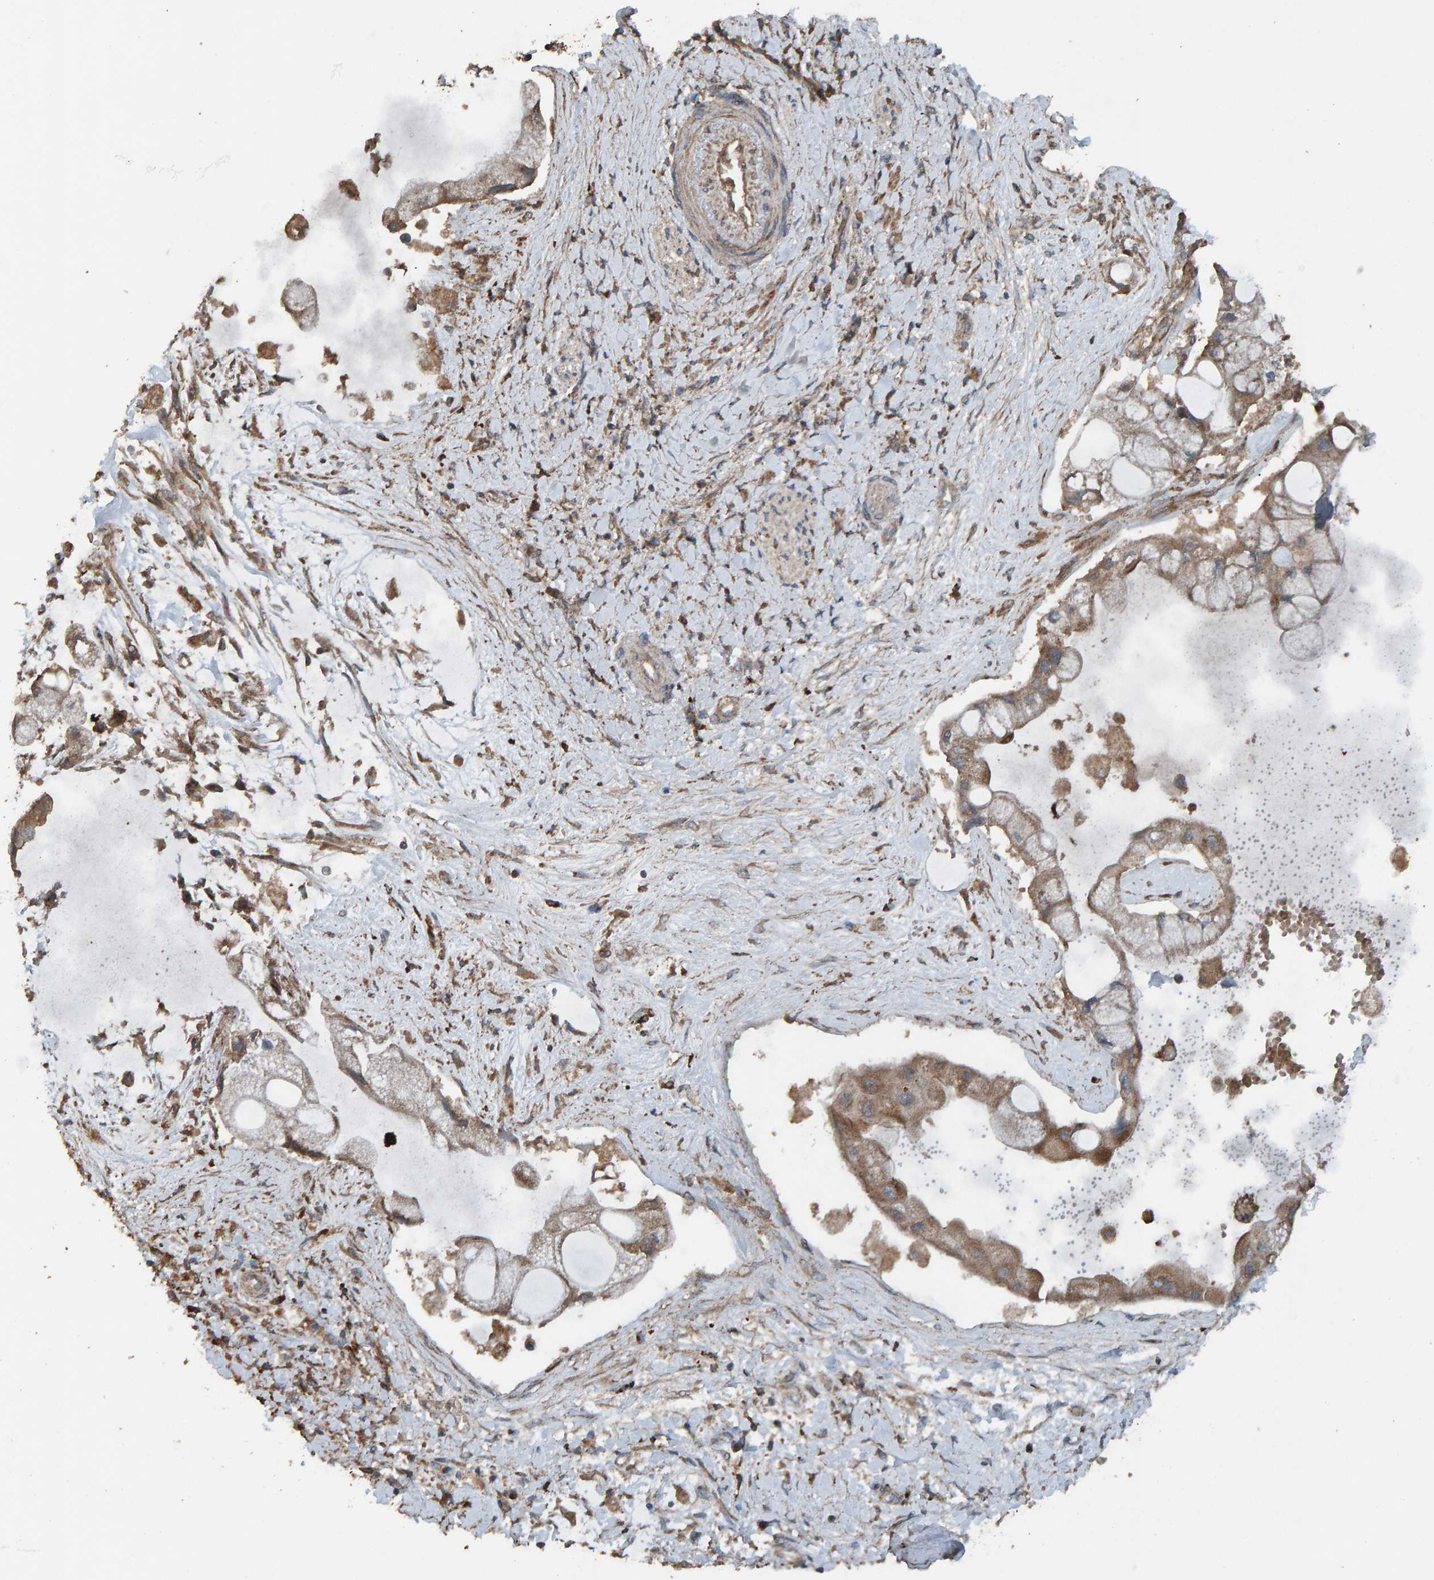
{"staining": {"intensity": "moderate", "quantity": ">75%", "location": "cytoplasmic/membranous"}, "tissue": "liver cancer", "cell_type": "Tumor cells", "image_type": "cancer", "snomed": [{"axis": "morphology", "description": "Cholangiocarcinoma"}, {"axis": "topography", "description": "Liver"}], "caption": "A brown stain shows moderate cytoplasmic/membranous expression of a protein in cholangiocarcinoma (liver) tumor cells.", "gene": "DUS1L", "patient": {"sex": "male", "age": 50}}